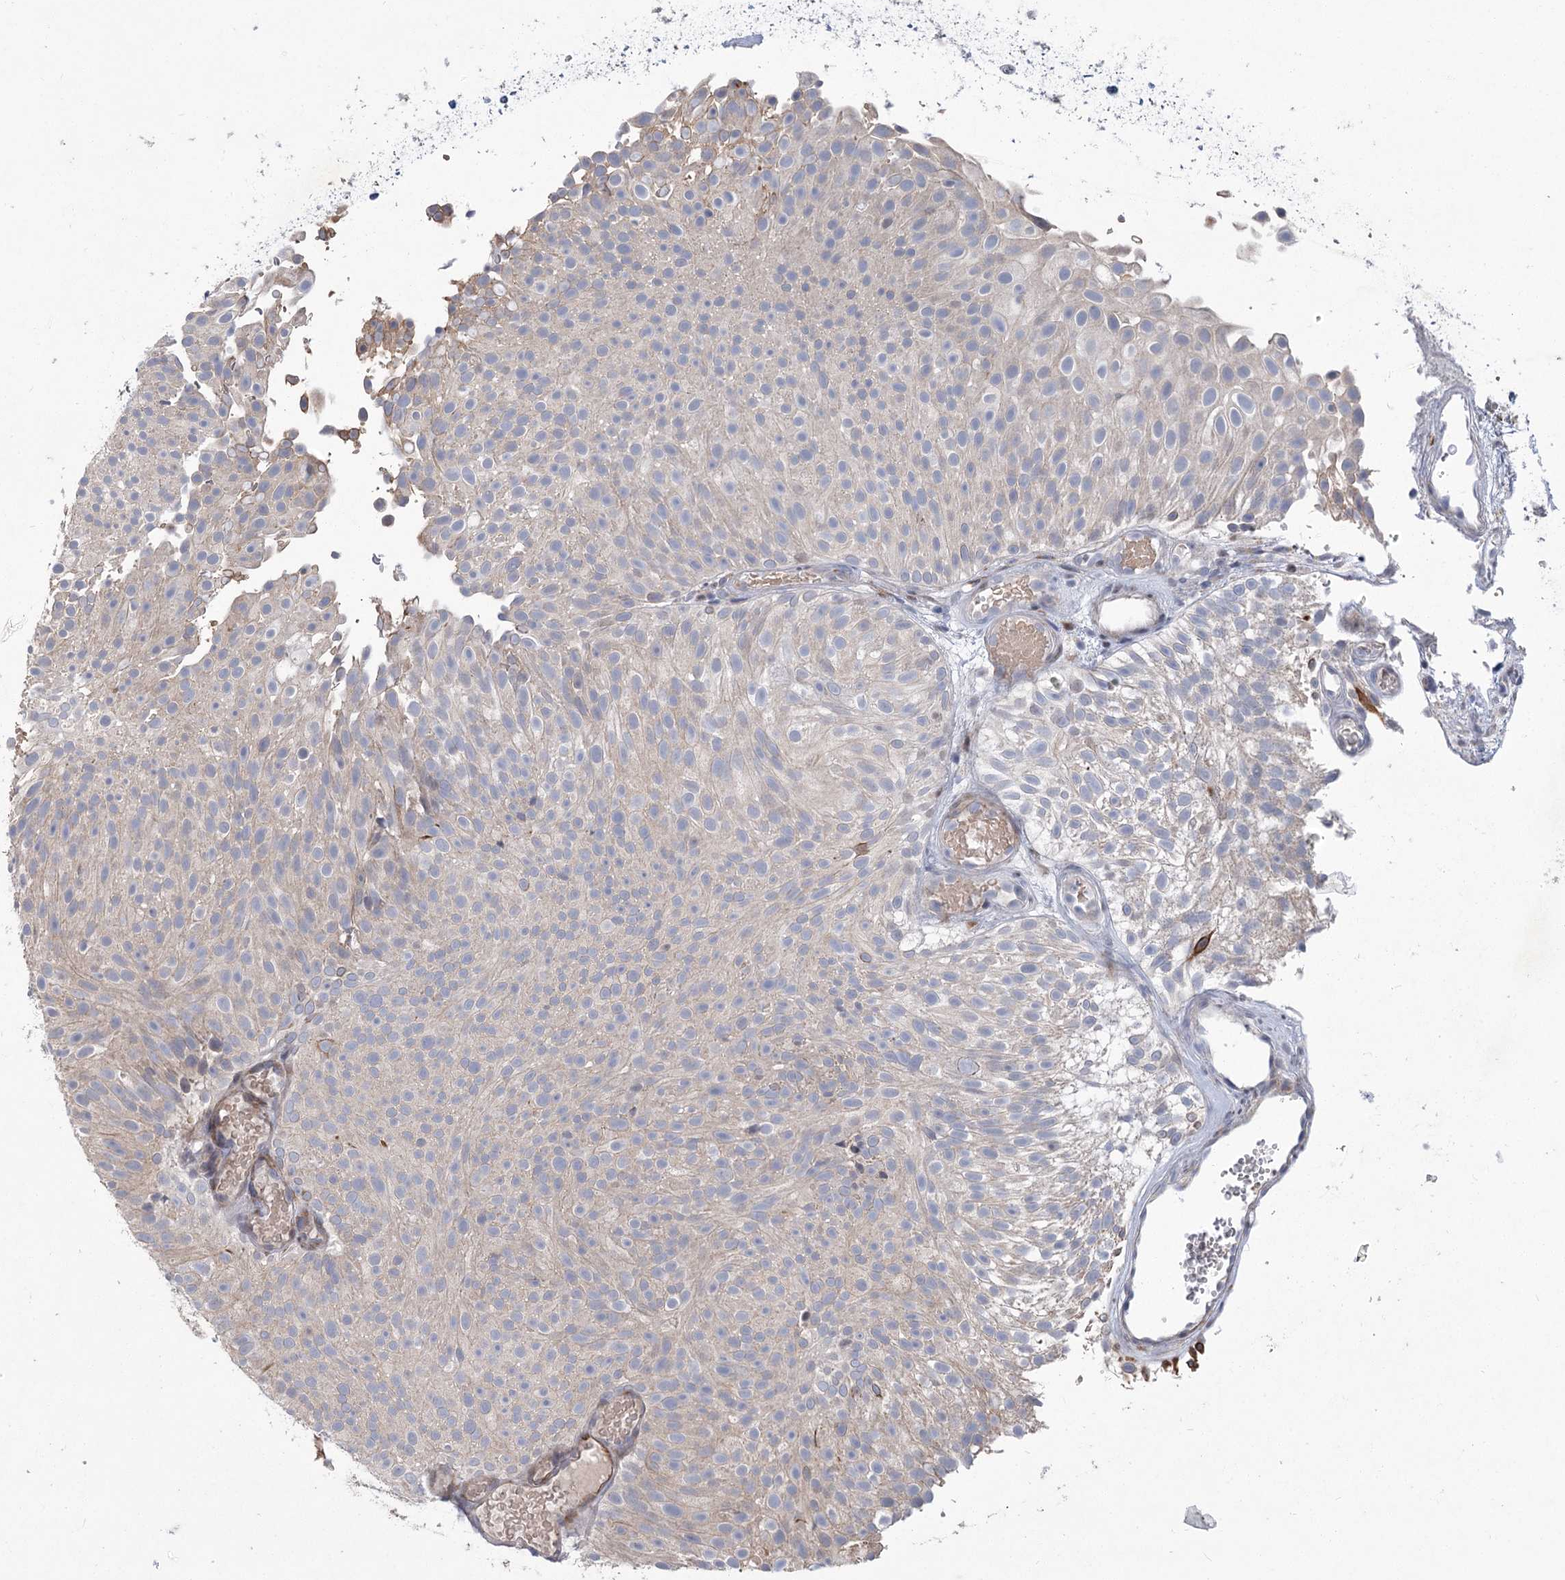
{"staining": {"intensity": "weak", "quantity": "25%-75%", "location": "cytoplasmic/membranous"}, "tissue": "urothelial cancer", "cell_type": "Tumor cells", "image_type": "cancer", "snomed": [{"axis": "morphology", "description": "Urothelial carcinoma, Low grade"}, {"axis": "topography", "description": "Urinary bladder"}], "caption": "An image of low-grade urothelial carcinoma stained for a protein shows weak cytoplasmic/membranous brown staining in tumor cells.", "gene": "GCNT4", "patient": {"sex": "male", "age": 78}}